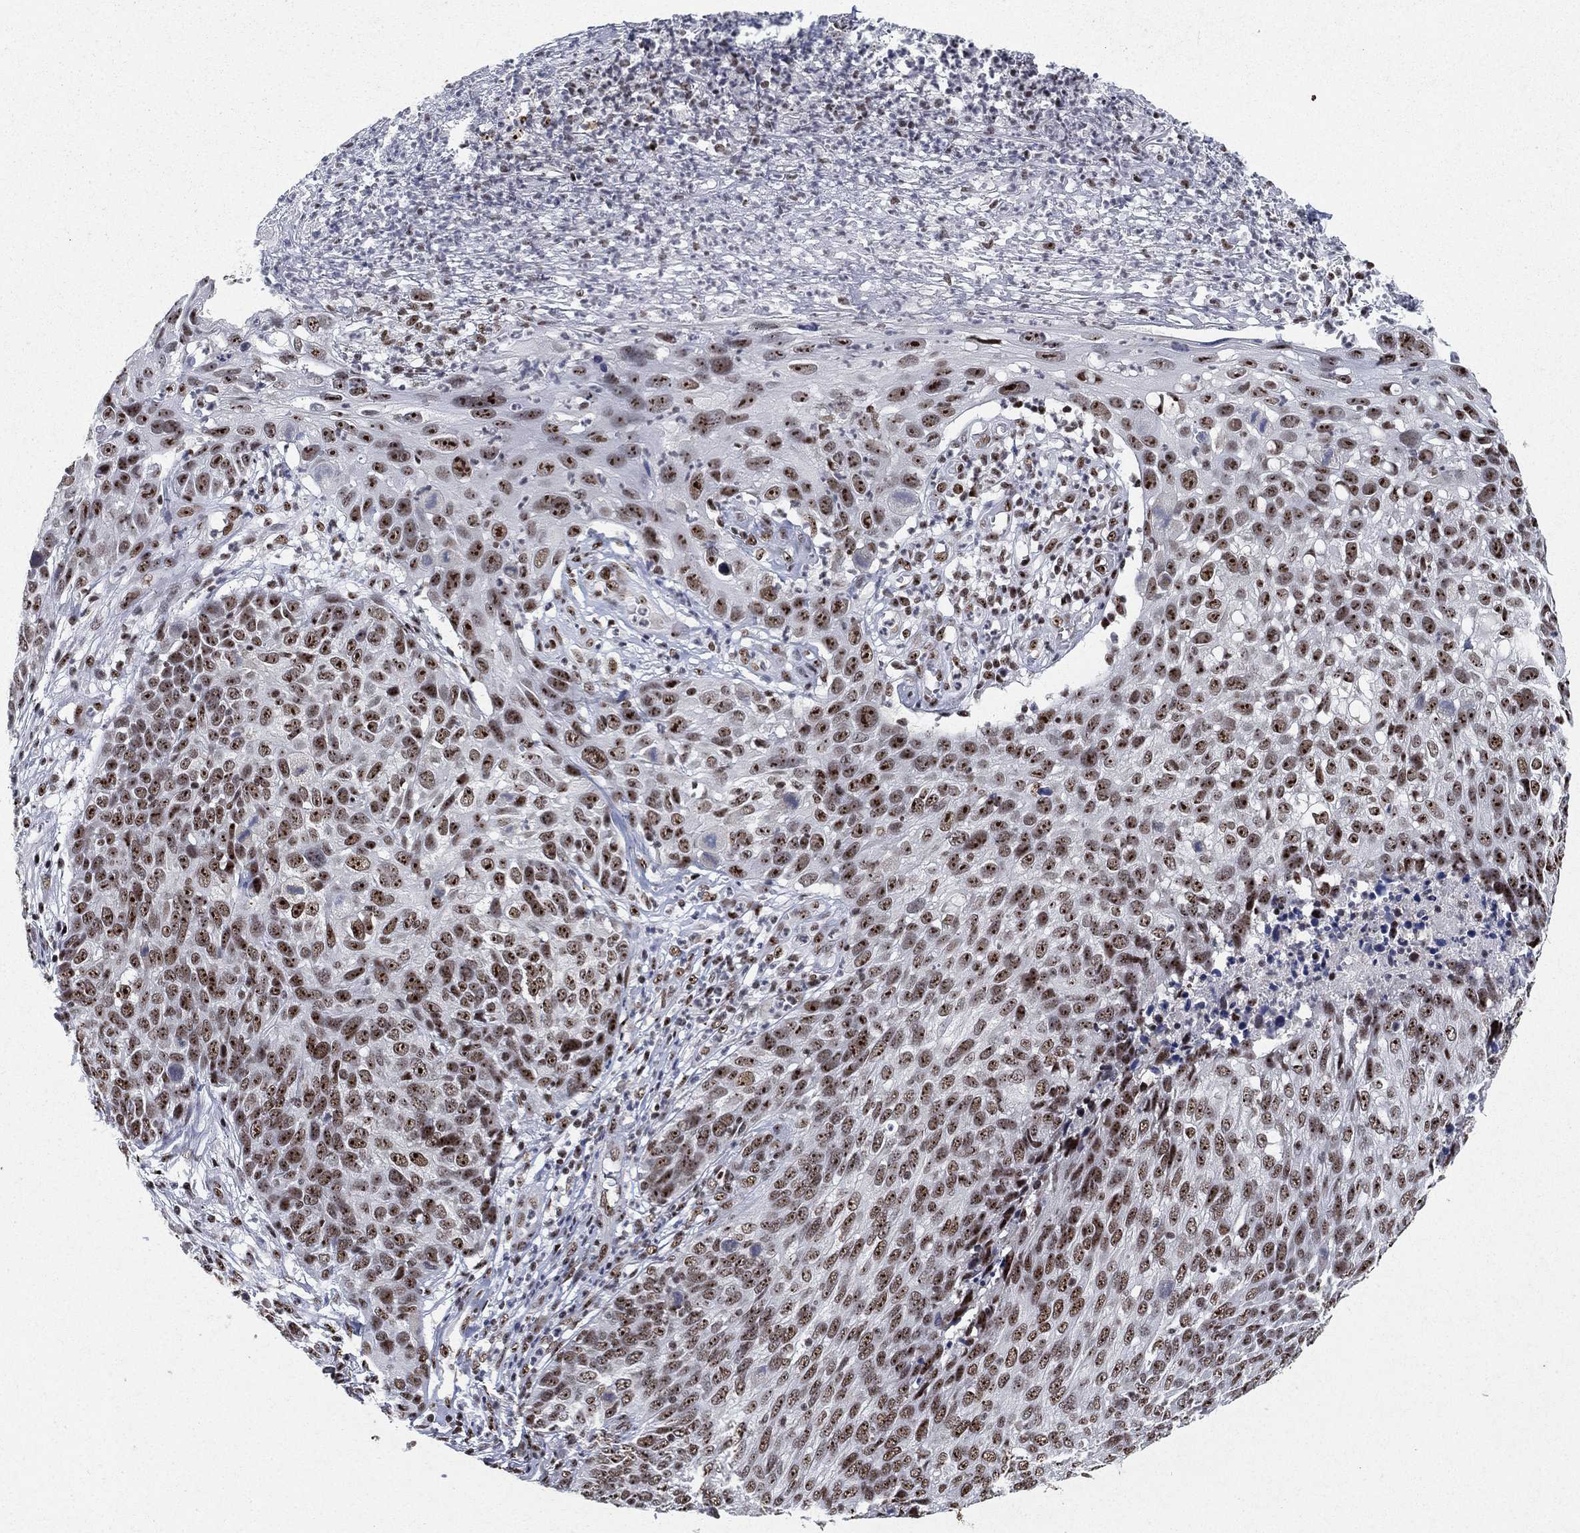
{"staining": {"intensity": "weak", "quantity": ">75%", "location": "nuclear"}, "tissue": "skin cancer", "cell_type": "Tumor cells", "image_type": "cancer", "snomed": [{"axis": "morphology", "description": "Squamous cell carcinoma, NOS"}, {"axis": "topography", "description": "Skin"}], "caption": "IHC (DAB (3,3'-diaminobenzidine)) staining of human skin squamous cell carcinoma exhibits weak nuclear protein expression in about >75% of tumor cells.", "gene": "DDX27", "patient": {"sex": "male", "age": 92}}